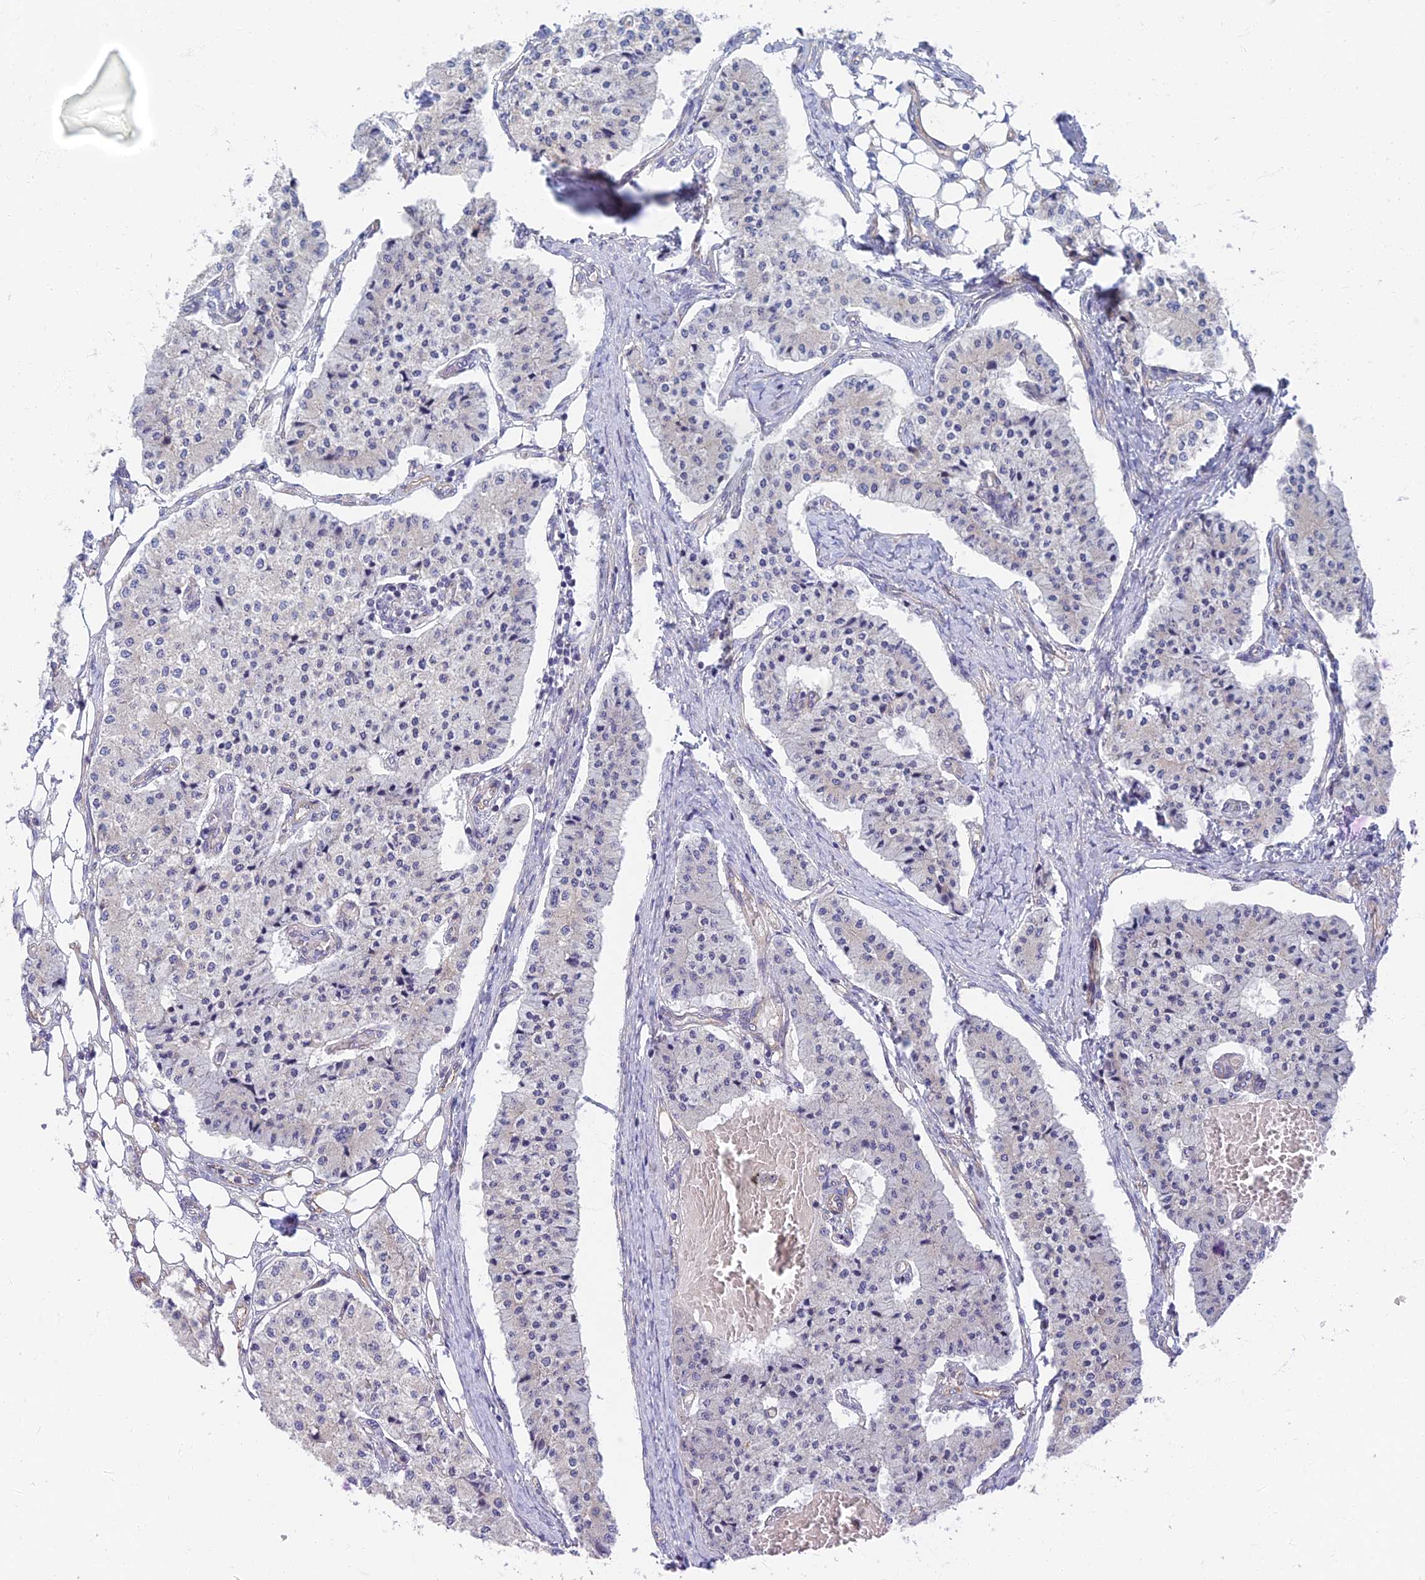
{"staining": {"intensity": "negative", "quantity": "none", "location": "none"}, "tissue": "carcinoid", "cell_type": "Tumor cells", "image_type": "cancer", "snomed": [{"axis": "morphology", "description": "Carcinoid, malignant, NOS"}, {"axis": "topography", "description": "Colon"}], "caption": "Immunohistochemical staining of human carcinoid demonstrates no significant positivity in tumor cells.", "gene": "RHBDL2", "patient": {"sex": "female", "age": 52}}